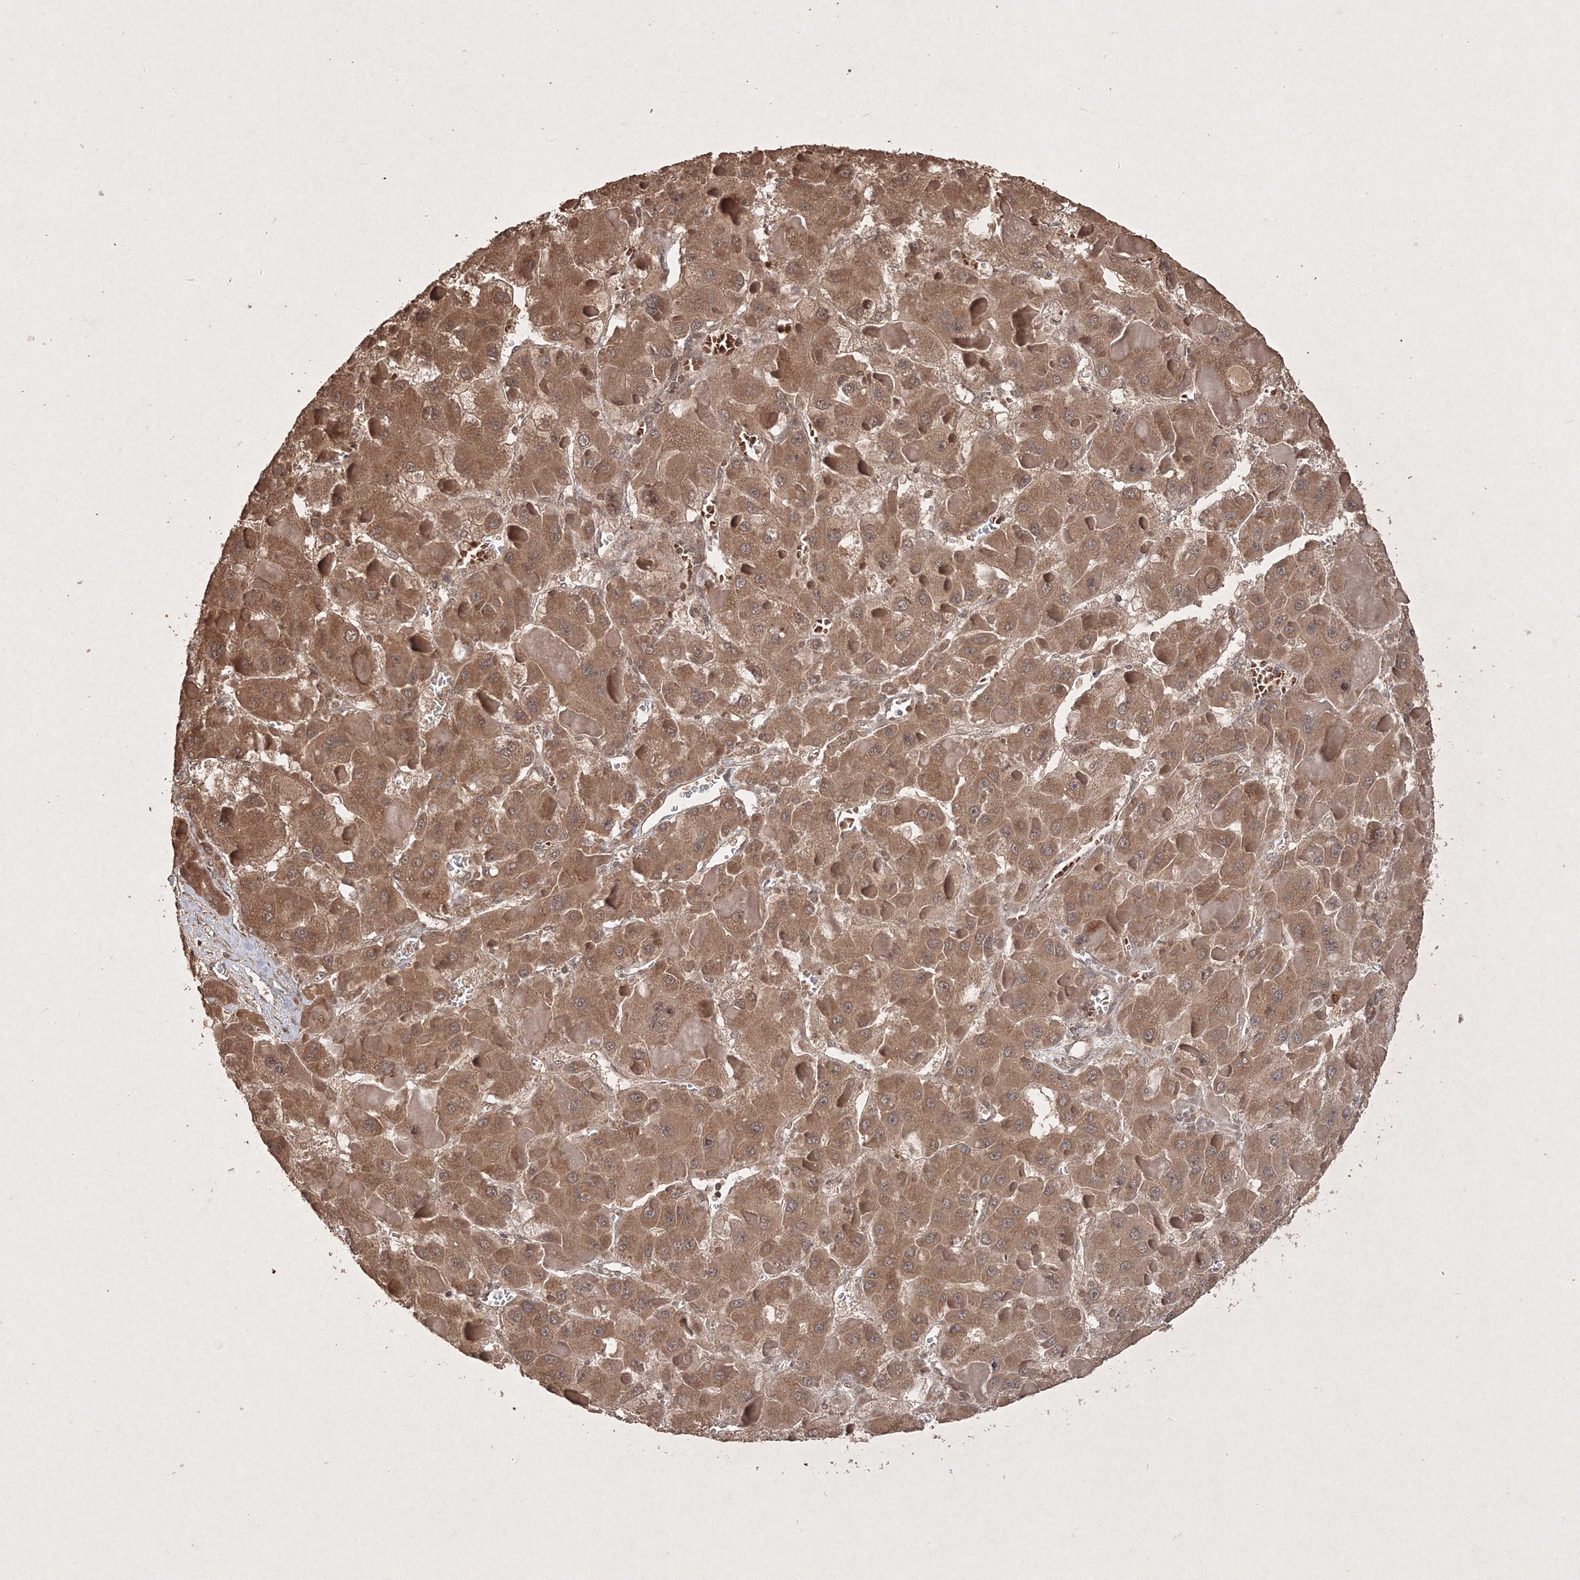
{"staining": {"intensity": "moderate", "quantity": ">75%", "location": "cytoplasmic/membranous"}, "tissue": "liver cancer", "cell_type": "Tumor cells", "image_type": "cancer", "snomed": [{"axis": "morphology", "description": "Carcinoma, Hepatocellular, NOS"}, {"axis": "topography", "description": "Liver"}], "caption": "An immunohistochemistry histopathology image of tumor tissue is shown. Protein staining in brown shows moderate cytoplasmic/membranous positivity in liver hepatocellular carcinoma within tumor cells.", "gene": "PELI3", "patient": {"sex": "female", "age": 73}}